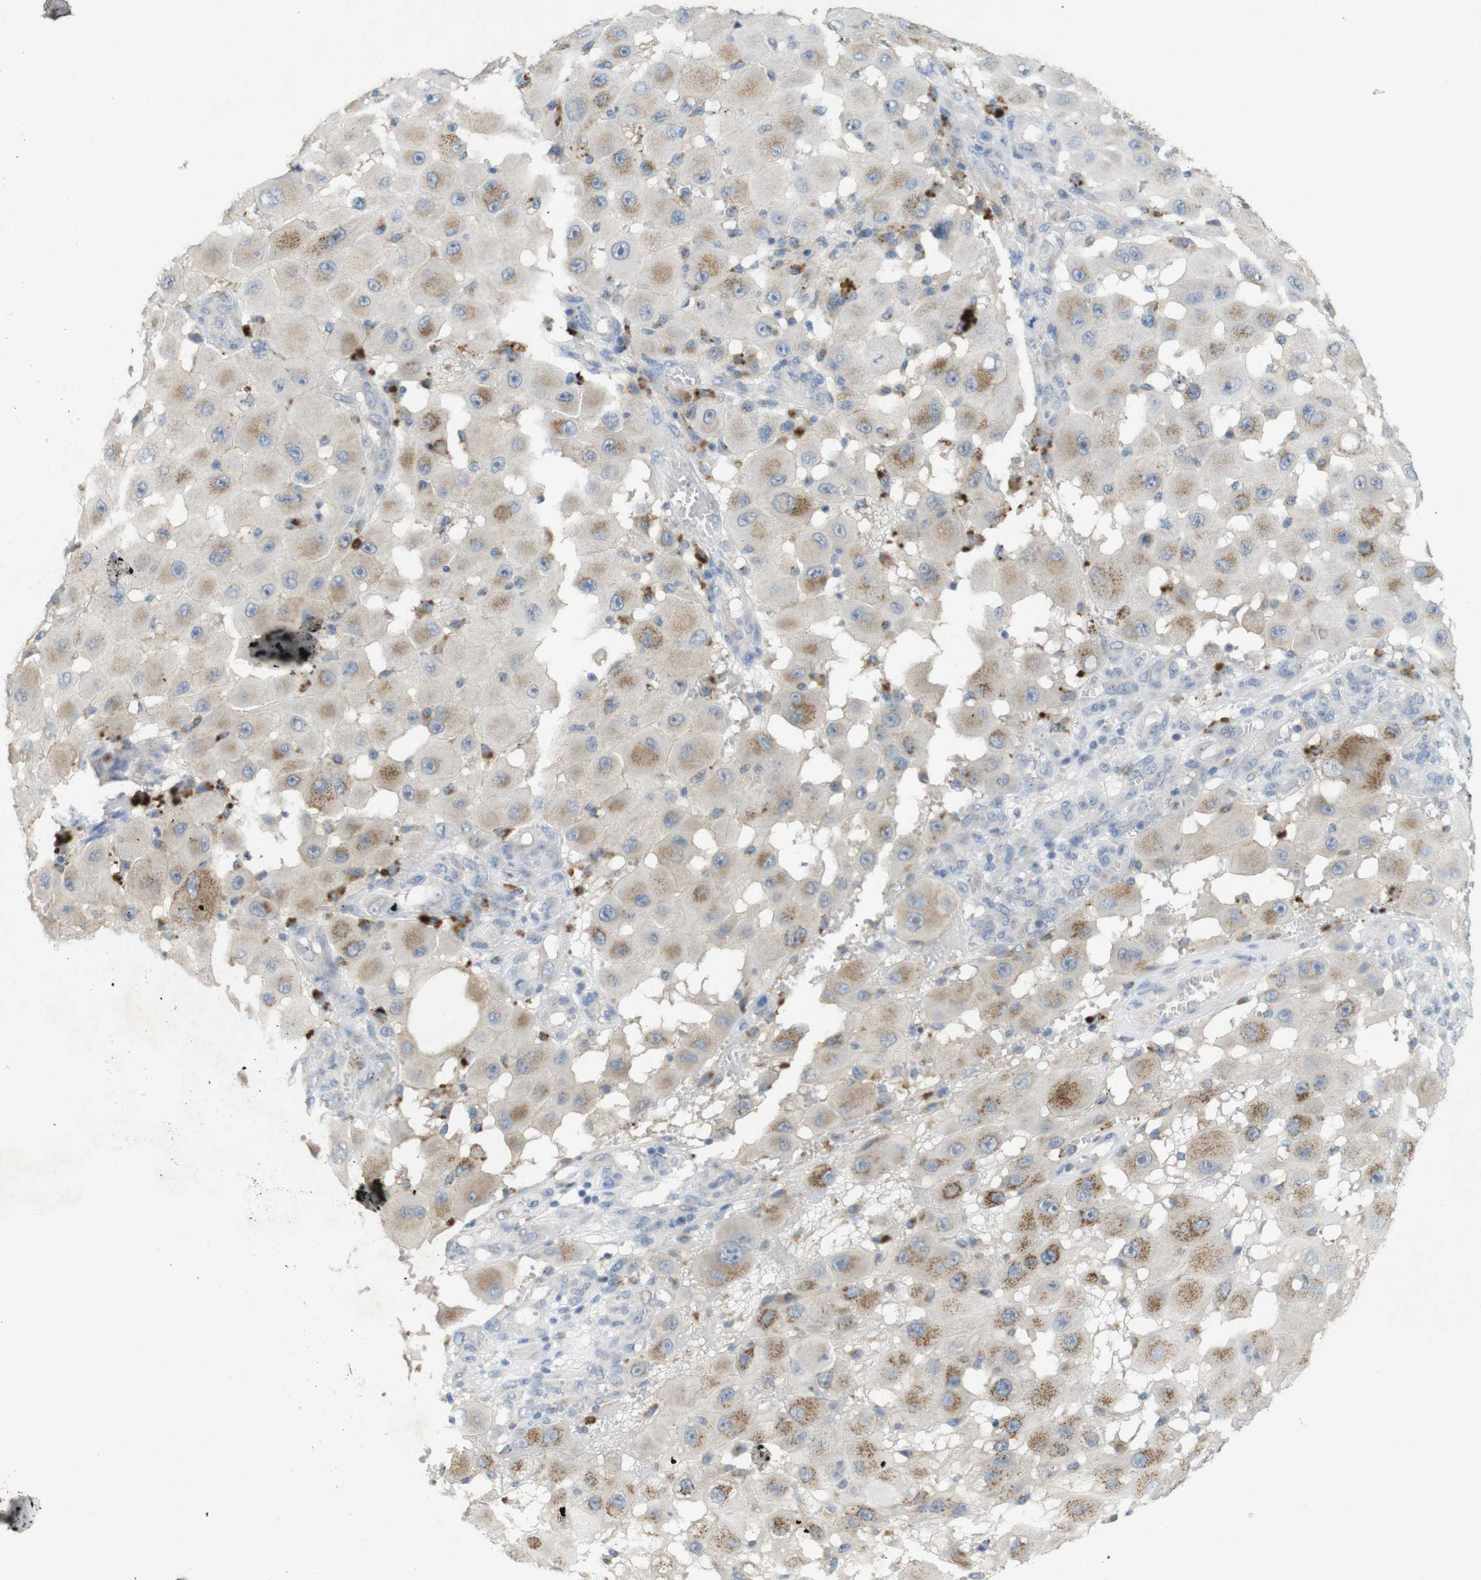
{"staining": {"intensity": "weak", "quantity": "25%-75%", "location": "cytoplasmic/membranous"}, "tissue": "melanoma", "cell_type": "Tumor cells", "image_type": "cancer", "snomed": [{"axis": "morphology", "description": "Malignant melanoma, NOS"}, {"axis": "topography", "description": "Skin"}], "caption": "Protein expression analysis of malignant melanoma displays weak cytoplasmic/membranous staining in about 25%-75% of tumor cells. The protein is stained brown, and the nuclei are stained in blue (DAB (3,3'-diaminobenzidine) IHC with brightfield microscopy, high magnification).", "gene": "YIPF3", "patient": {"sex": "female", "age": 81}}